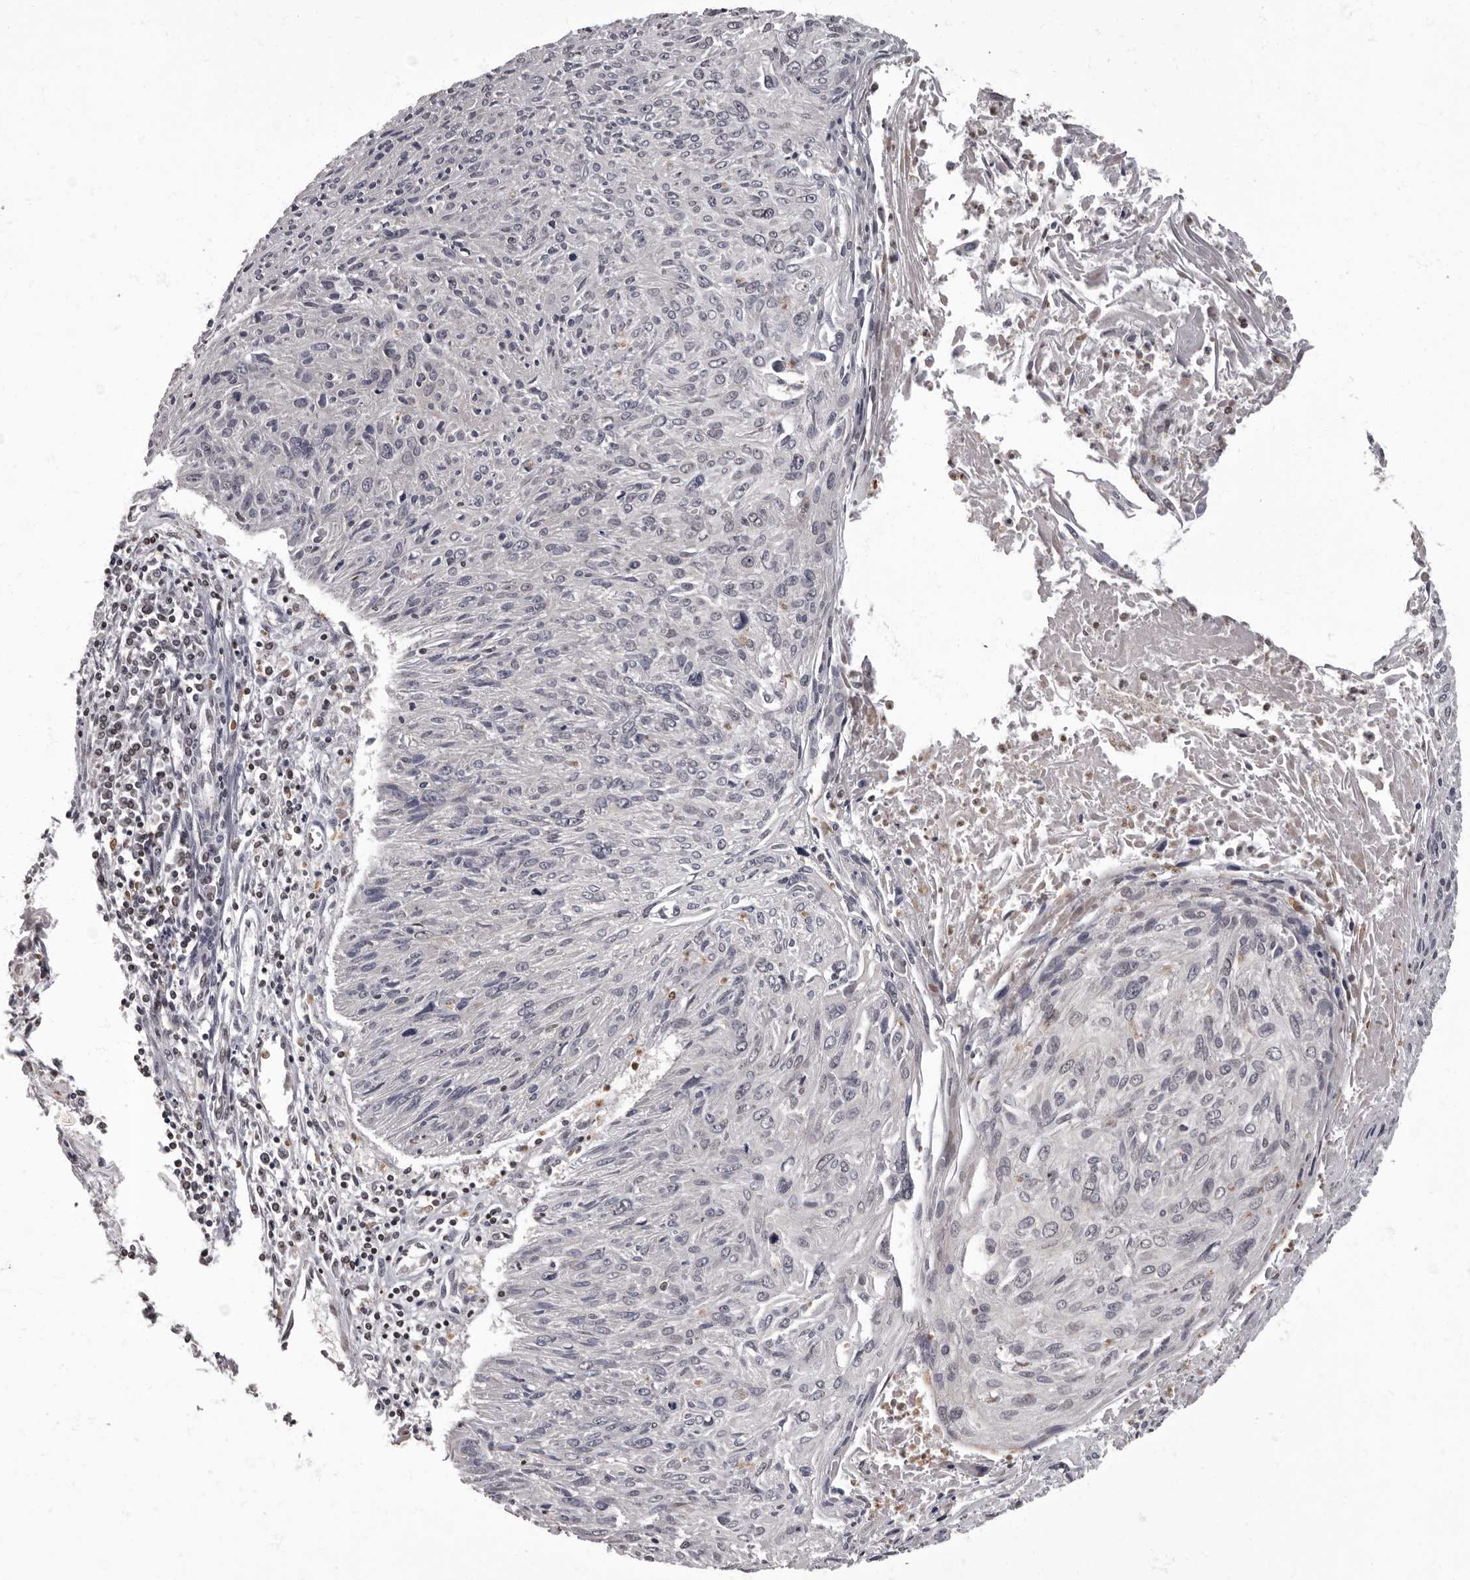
{"staining": {"intensity": "negative", "quantity": "none", "location": "none"}, "tissue": "cervical cancer", "cell_type": "Tumor cells", "image_type": "cancer", "snomed": [{"axis": "morphology", "description": "Squamous cell carcinoma, NOS"}, {"axis": "topography", "description": "Cervix"}], "caption": "High magnification brightfield microscopy of cervical cancer stained with DAB (brown) and counterstained with hematoxylin (blue): tumor cells show no significant positivity.", "gene": "C1orf50", "patient": {"sex": "female", "age": 51}}